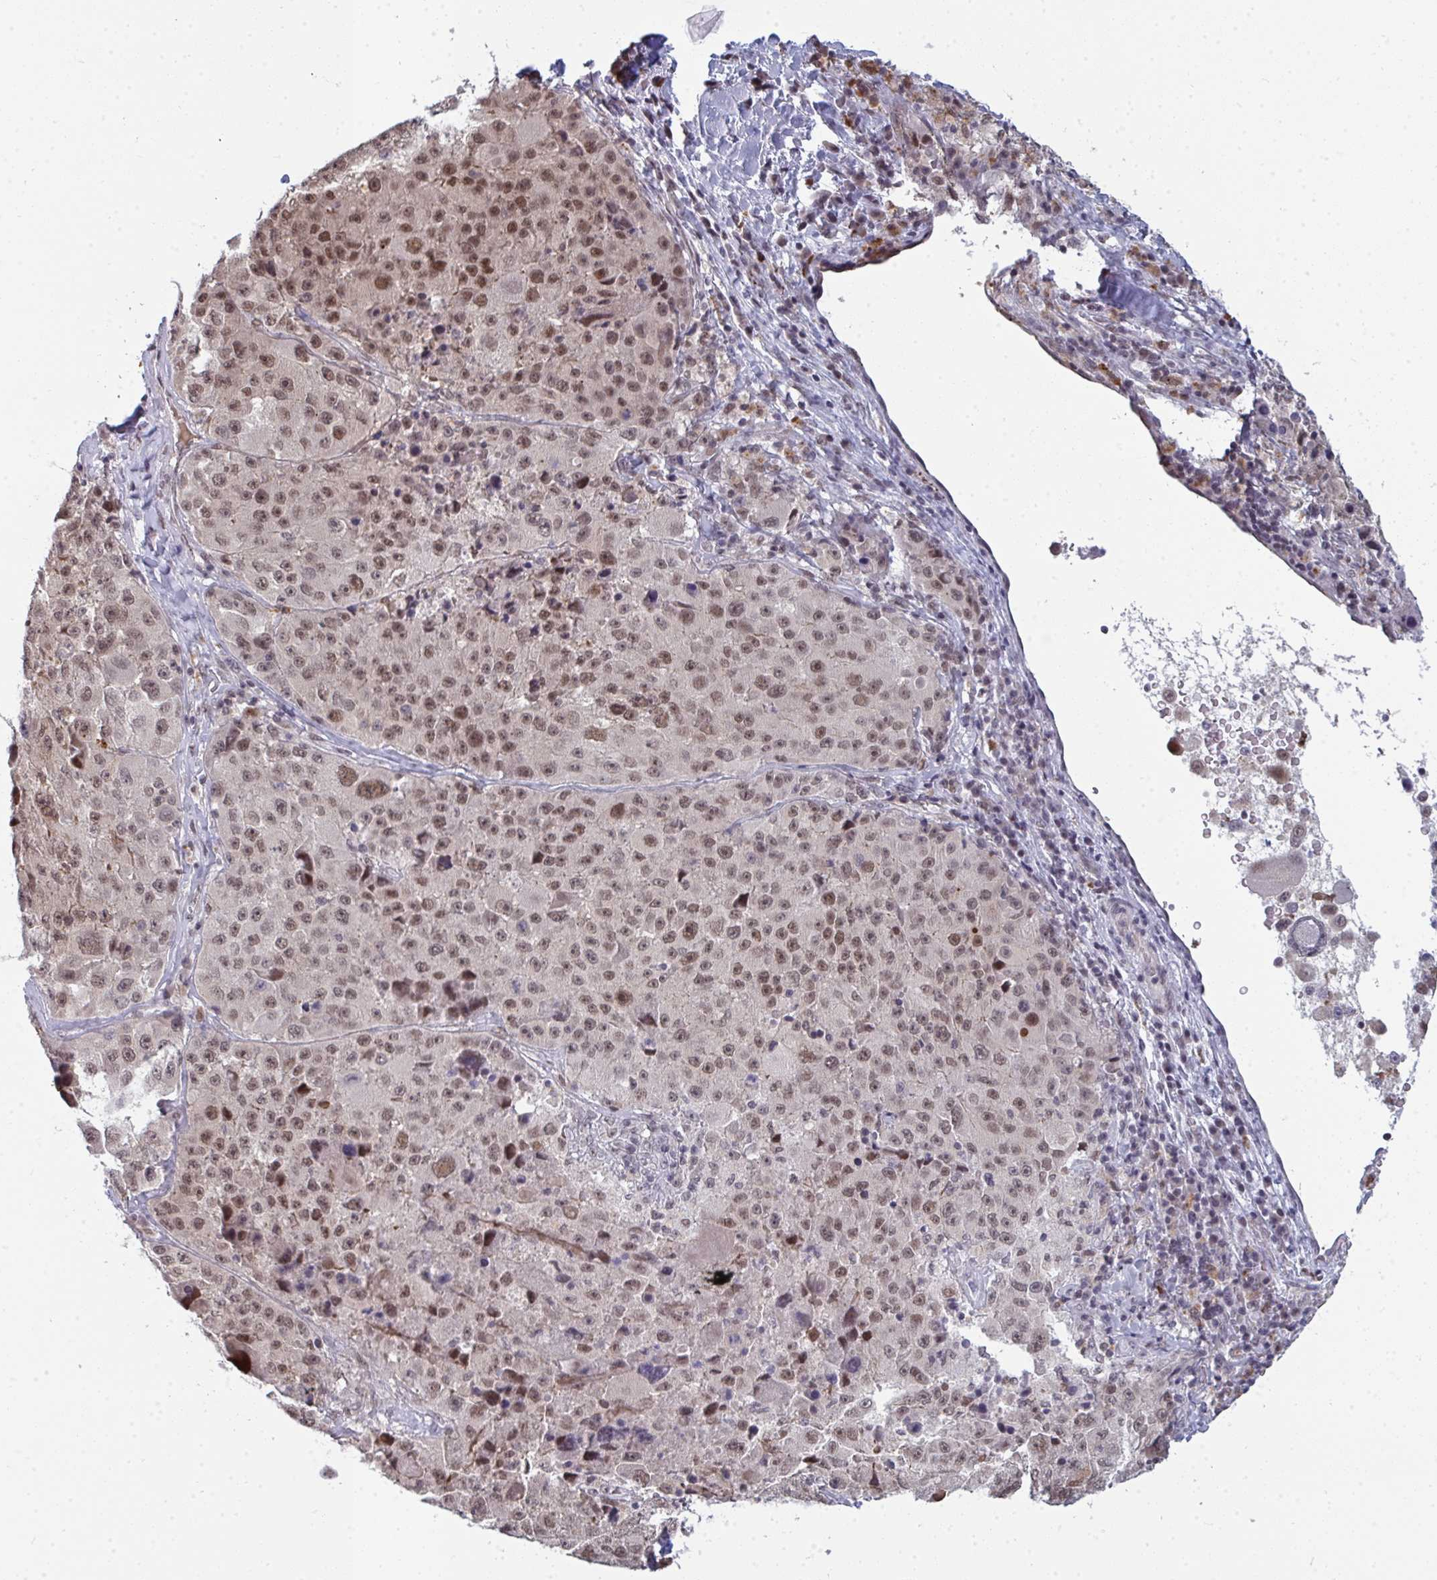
{"staining": {"intensity": "moderate", "quantity": ">75%", "location": "nuclear"}, "tissue": "melanoma", "cell_type": "Tumor cells", "image_type": "cancer", "snomed": [{"axis": "morphology", "description": "Malignant melanoma, Metastatic site"}, {"axis": "topography", "description": "Lymph node"}], "caption": "A brown stain labels moderate nuclear staining of a protein in human malignant melanoma (metastatic site) tumor cells.", "gene": "ATF1", "patient": {"sex": "male", "age": 62}}